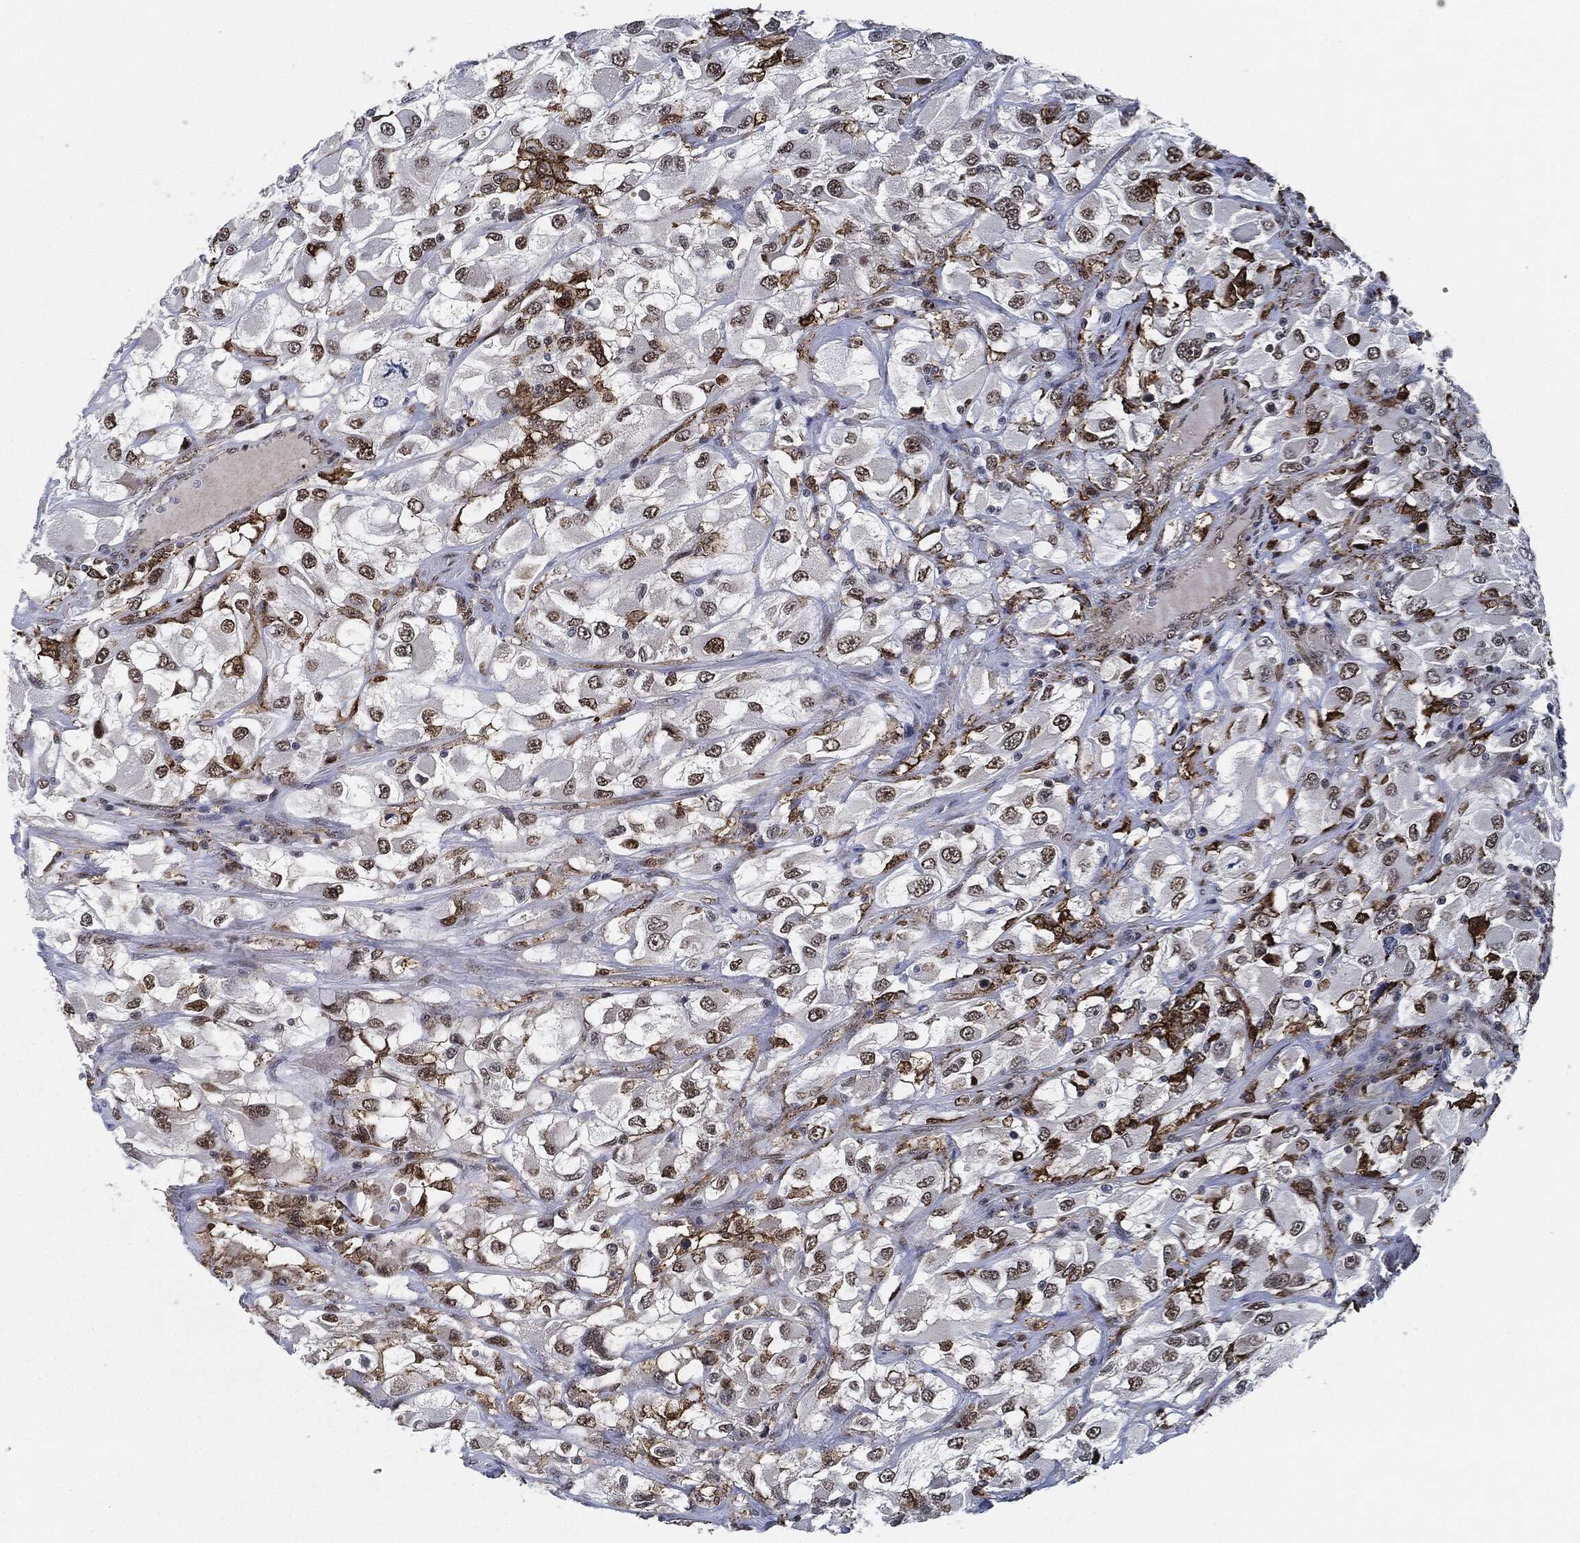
{"staining": {"intensity": "negative", "quantity": "none", "location": "none"}, "tissue": "renal cancer", "cell_type": "Tumor cells", "image_type": "cancer", "snomed": [{"axis": "morphology", "description": "Adenocarcinoma, NOS"}, {"axis": "topography", "description": "Kidney"}], "caption": "IHC histopathology image of human renal cancer stained for a protein (brown), which exhibits no expression in tumor cells. (DAB (3,3'-diaminobenzidine) IHC visualized using brightfield microscopy, high magnification).", "gene": "NANOS3", "patient": {"sex": "female", "age": 52}}